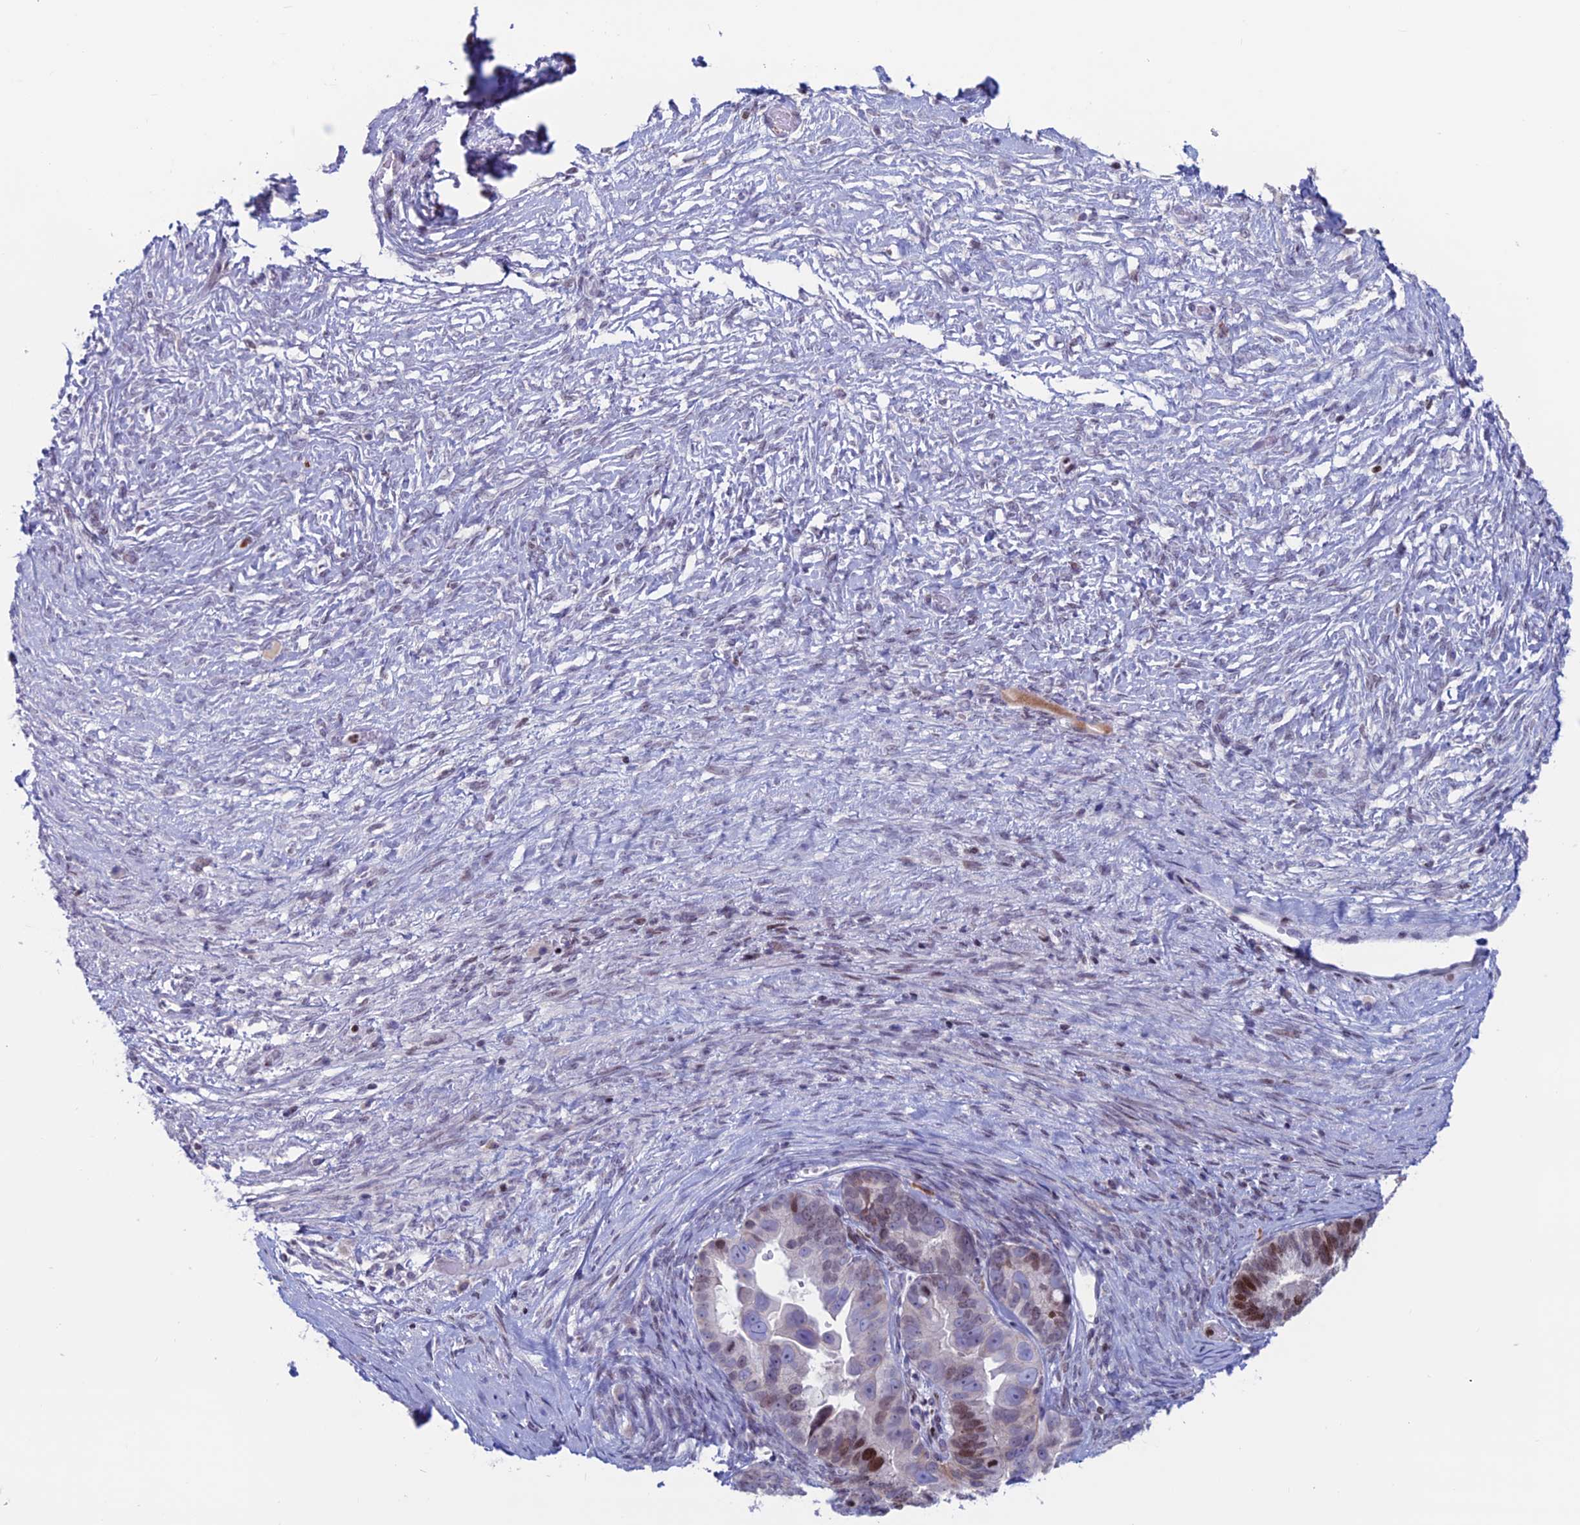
{"staining": {"intensity": "moderate", "quantity": "25%-75%", "location": "nuclear"}, "tissue": "ovarian cancer", "cell_type": "Tumor cells", "image_type": "cancer", "snomed": [{"axis": "morphology", "description": "Cystadenocarcinoma, serous, NOS"}, {"axis": "topography", "description": "Ovary"}], "caption": "Immunohistochemistry (IHC) of human ovarian serous cystadenocarcinoma shows medium levels of moderate nuclear expression in approximately 25%-75% of tumor cells. (IHC, brightfield microscopy, high magnification).", "gene": "CERS6", "patient": {"sex": "female", "age": 56}}